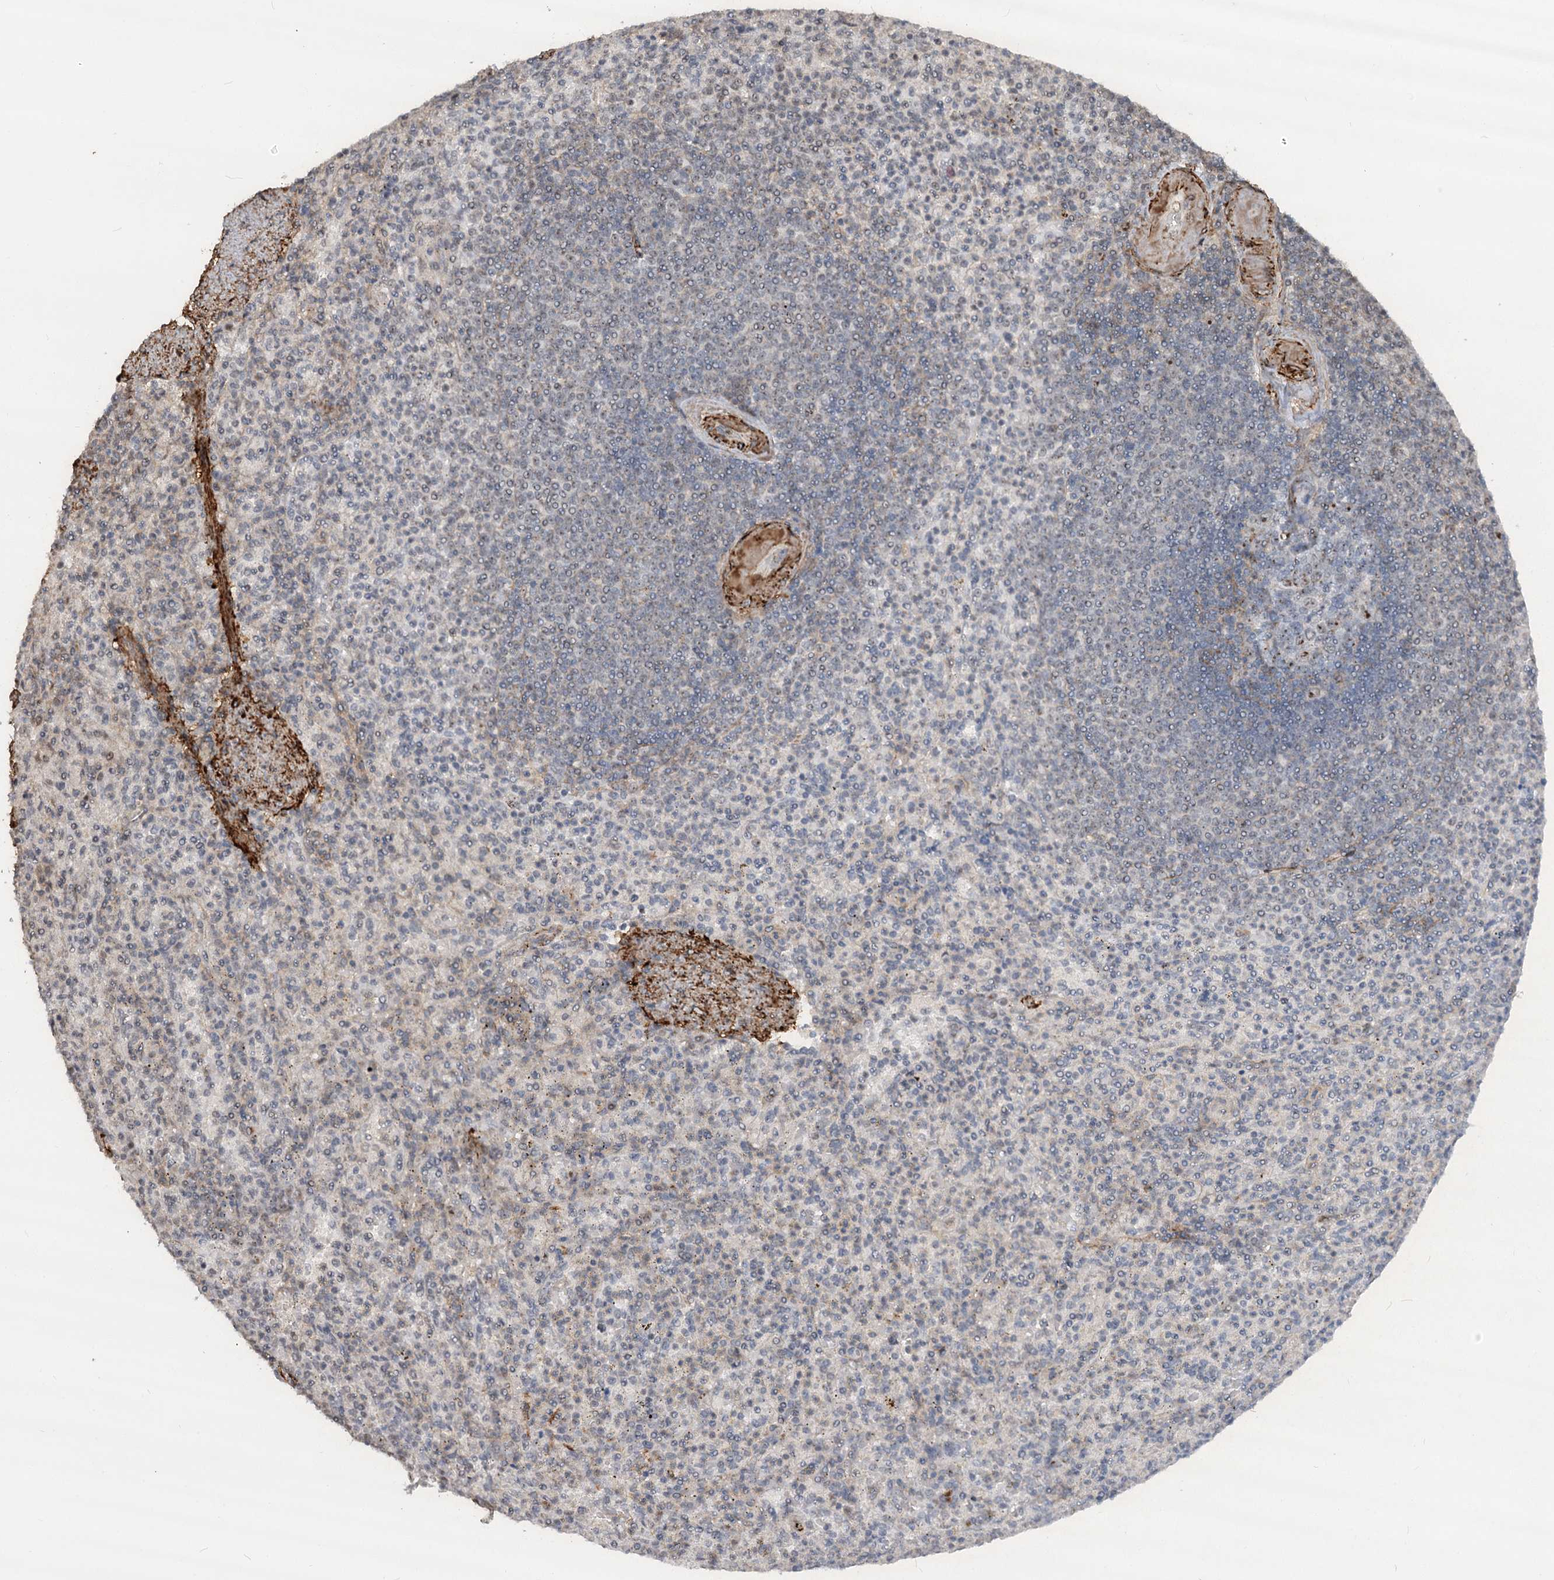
{"staining": {"intensity": "weak", "quantity": "<25%", "location": "nuclear"}, "tissue": "spleen", "cell_type": "Cells in red pulp", "image_type": "normal", "snomed": [{"axis": "morphology", "description": "Normal tissue, NOS"}, {"axis": "topography", "description": "Spleen"}], "caption": "Immunohistochemistry (IHC) photomicrograph of normal spleen stained for a protein (brown), which shows no staining in cells in red pulp. (DAB immunohistochemistry (IHC) visualized using brightfield microscopy, high magnification).", "gene": "GNL3L", "patient": {"sex": "female", "age": 74}}